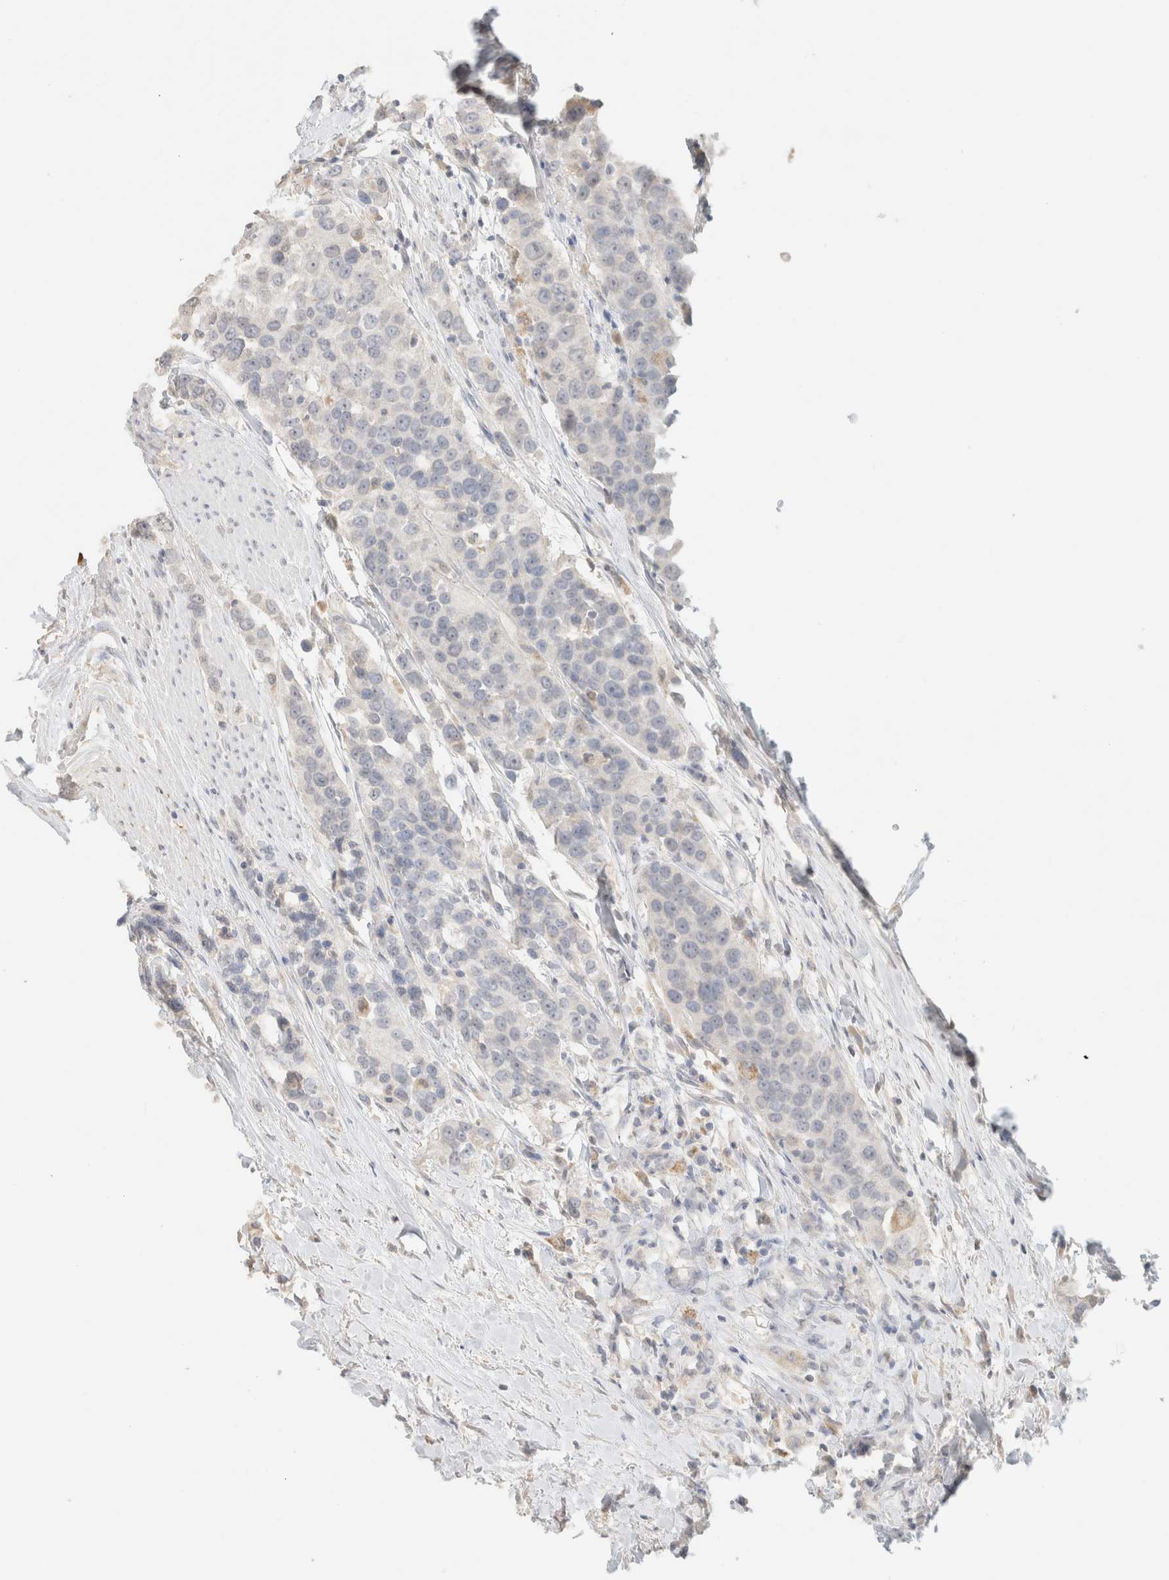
{"staining": {"intensity": "negative", "quantity": "none", "location": "none"}, "tissue": "urothelial cancer", "cell_type": "Tumor cells", "image_type": "cancer", "snomed": [{"axis": "morphology", "description": "Urothelial carcinoma, High grade"}, {"axis": "topography", "description": "Urinary bladder"}], "caption": "Tumor cells show no significant positivity in high-grade urothelial carcinoma.", "gene": "CPA1", "patient": {"sex": "female", "age": 80}}